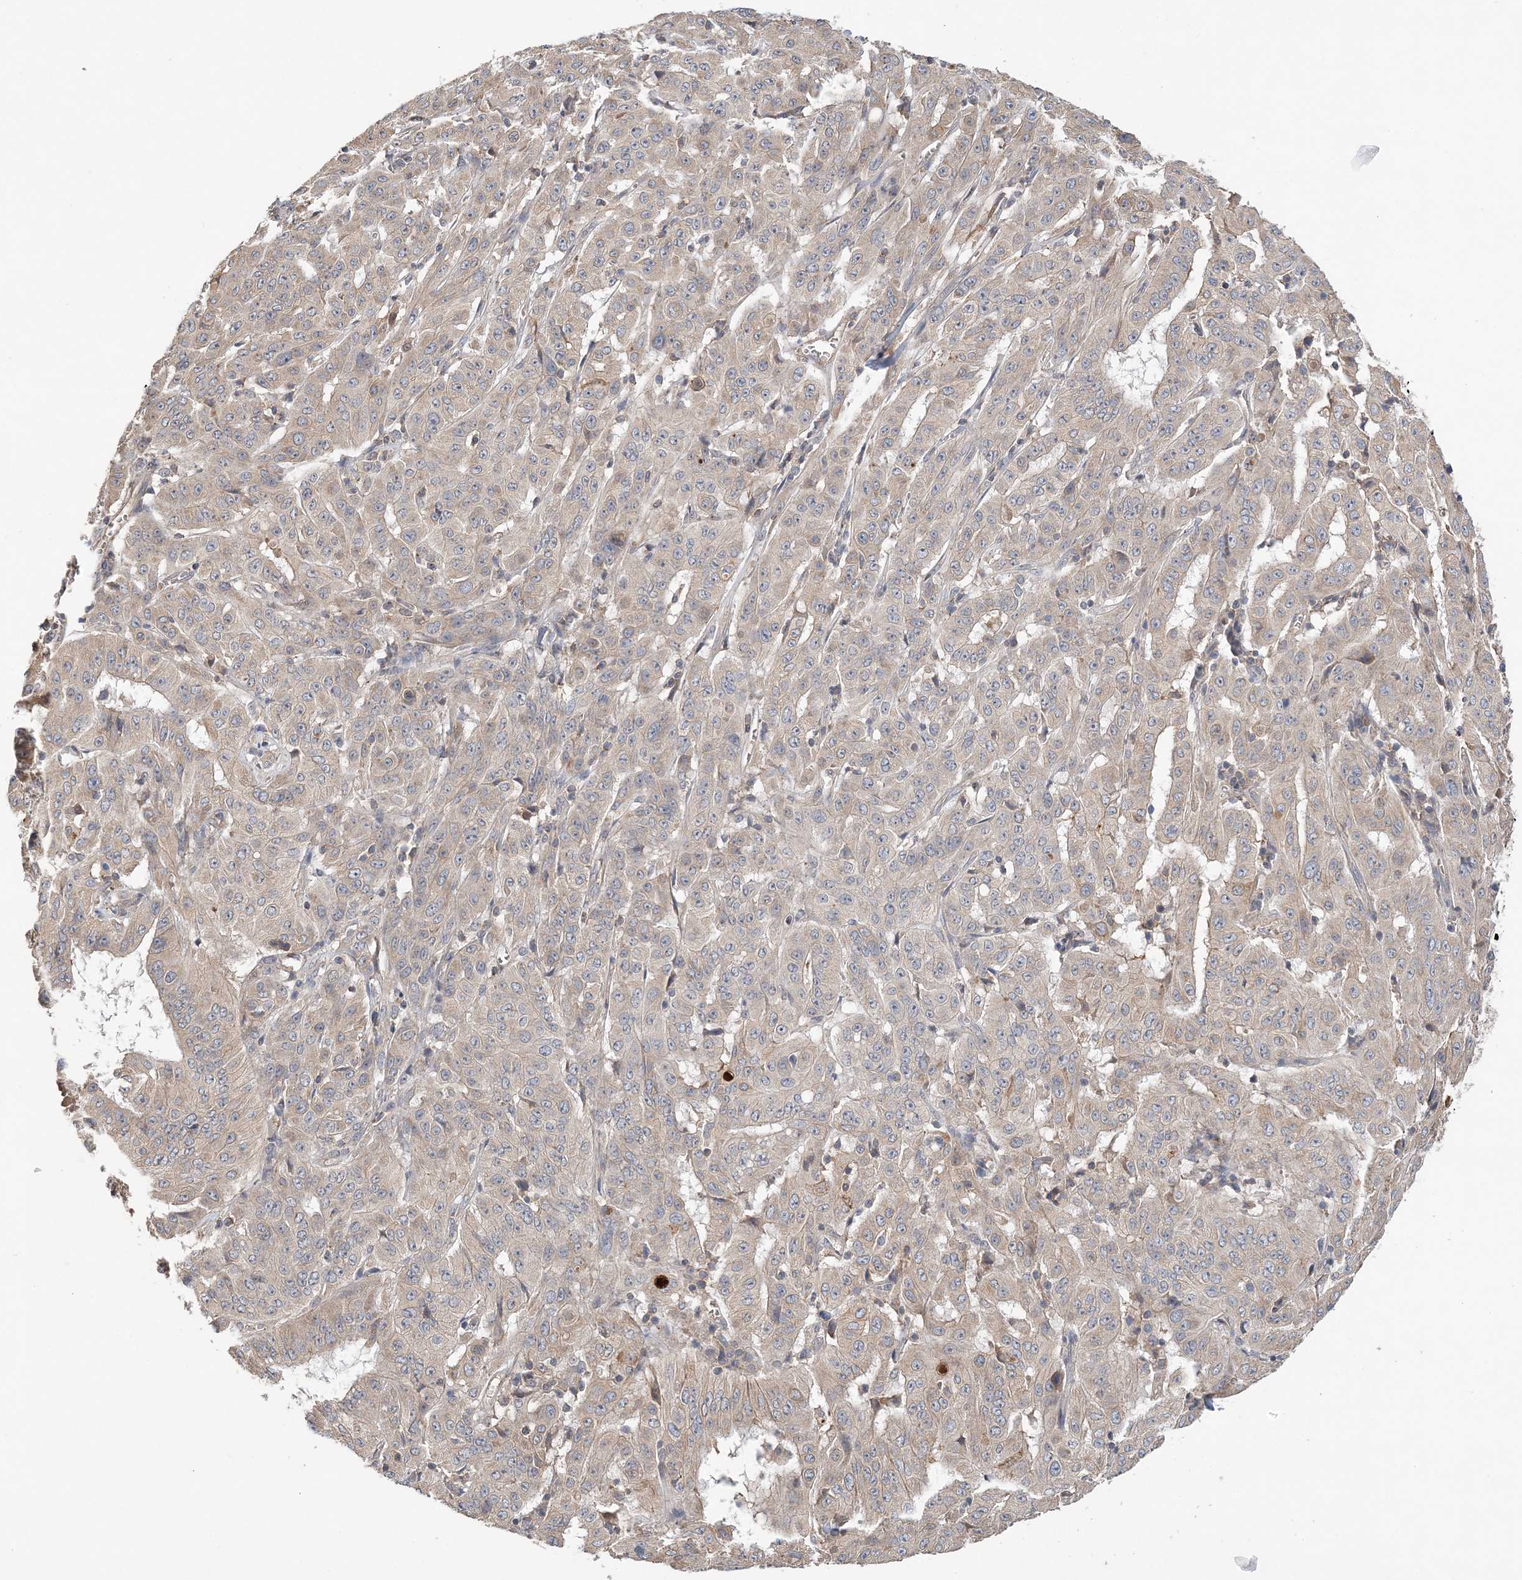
{"staining": {"intensity": "weak", "quantity": "<25%", "location": "cytoplasmic/membranous"}, "tissue": "pancreatic cancer", "cell_type": "Tumor cells", "image_type": "cancer", "snomed": [{"axis": "morphology", "description": "Adenocarcinoma, NOS"}, {"axis": "topography", "description": "Pancreas"}], "caption": "High power microscopy micrograph of an immunohistochemistry (IHC) micrograph of adenocarcinoma (pancreatic), revealing no significant expression in tumor cells.", "gene": "SYCP3", "patient": {"sex": "male", "age": 63}}